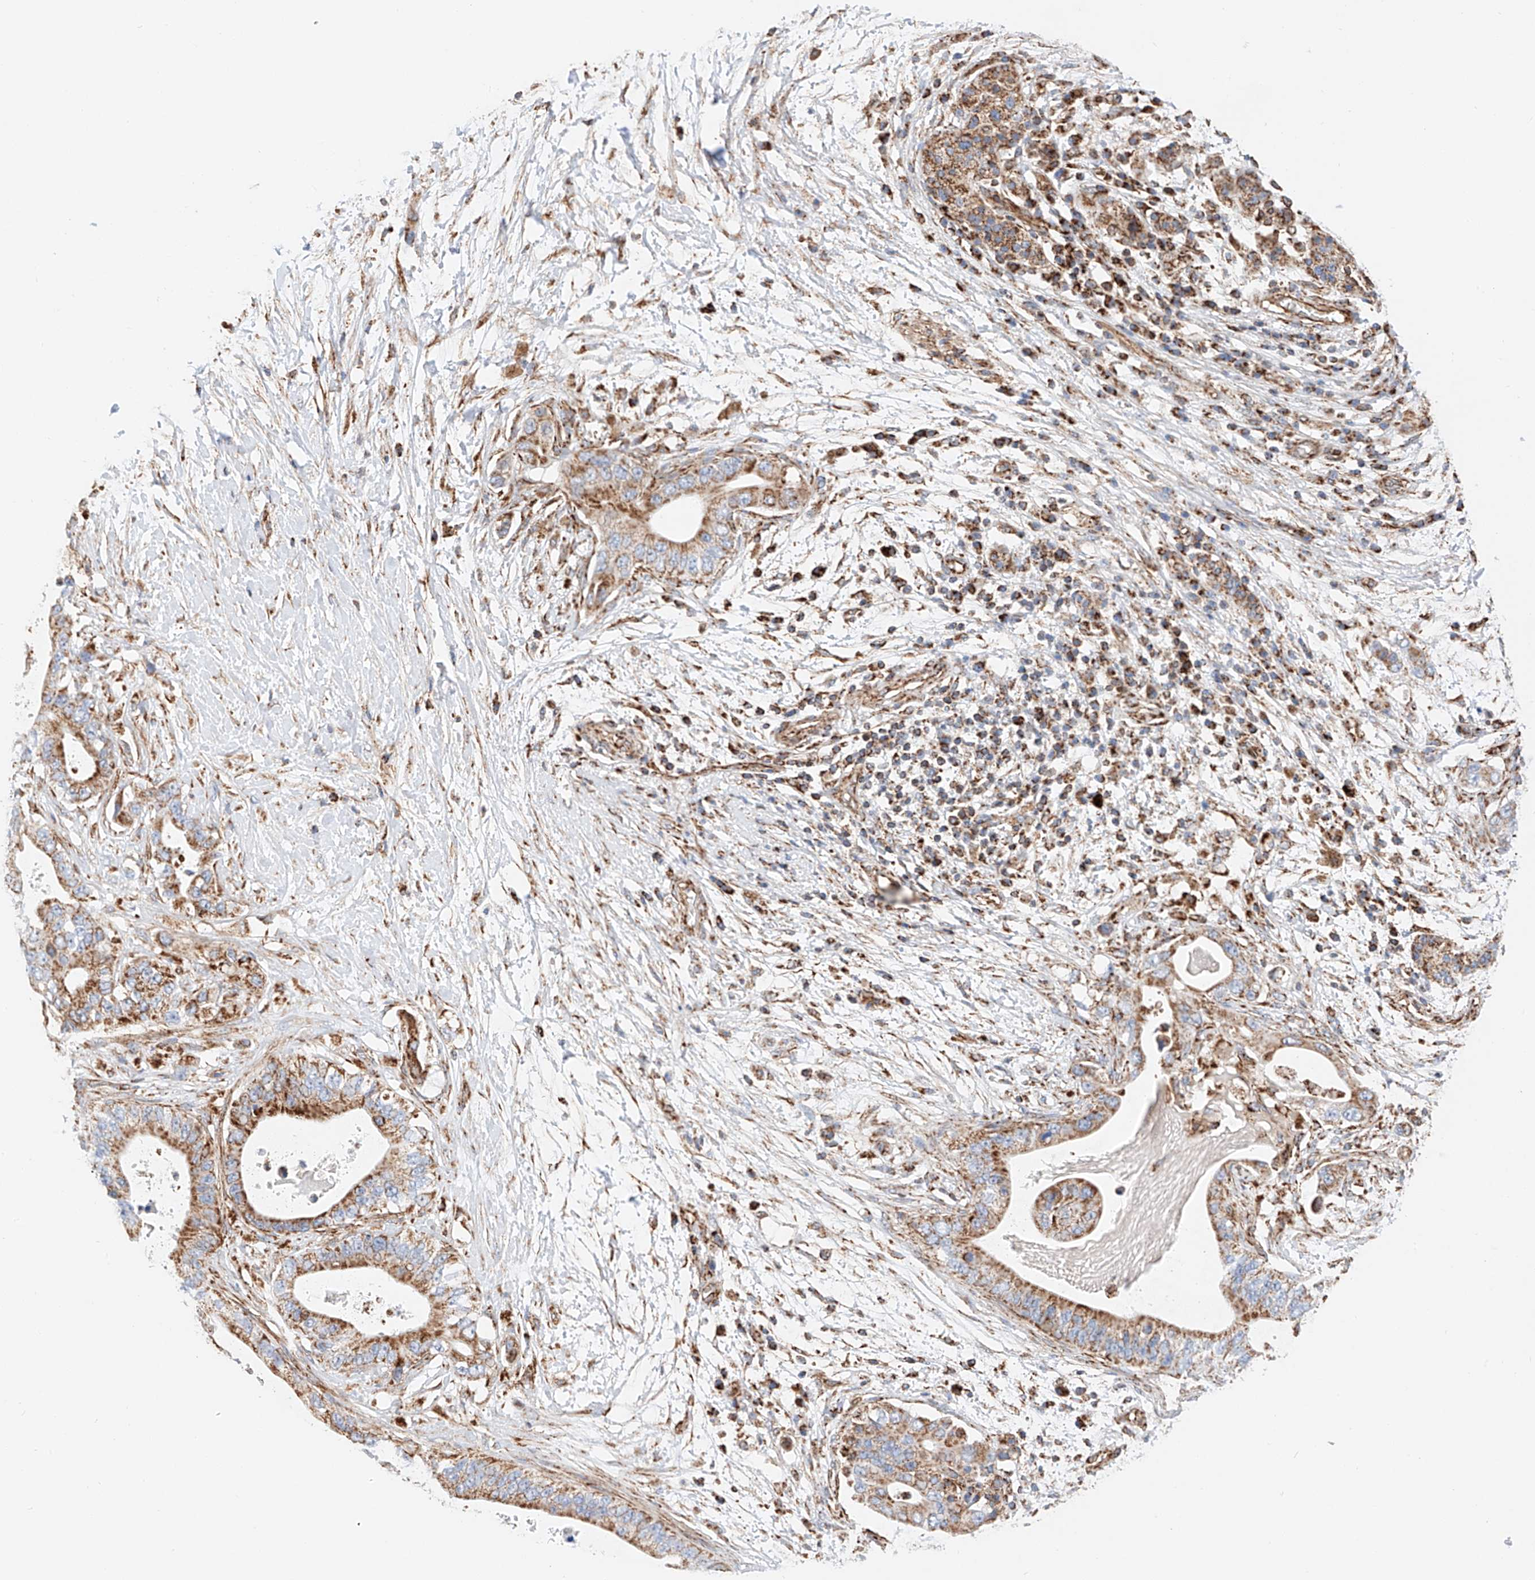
{"staining": {"intensity": "moderate", "quantity": ">75%", "location": "cytoplasmic/membranous"}, "tissue": "pancreatic cancer", "cell_type": "Tumor cells", "image_type": "cancer", "snomed": [{"axis": "morphology", "description": "Adenocarcinoma, NOS"}, {"axis": "topography", "description": "Pancreas"}], "caption": "A brown stain highlights moderate cytoplasmic/membranous expression of a protein in pancreatic cancer (adenocarcinoma) tumor cells.", "gene": "NDUFV3", "patient": {"sex": "male", "age": 77}}